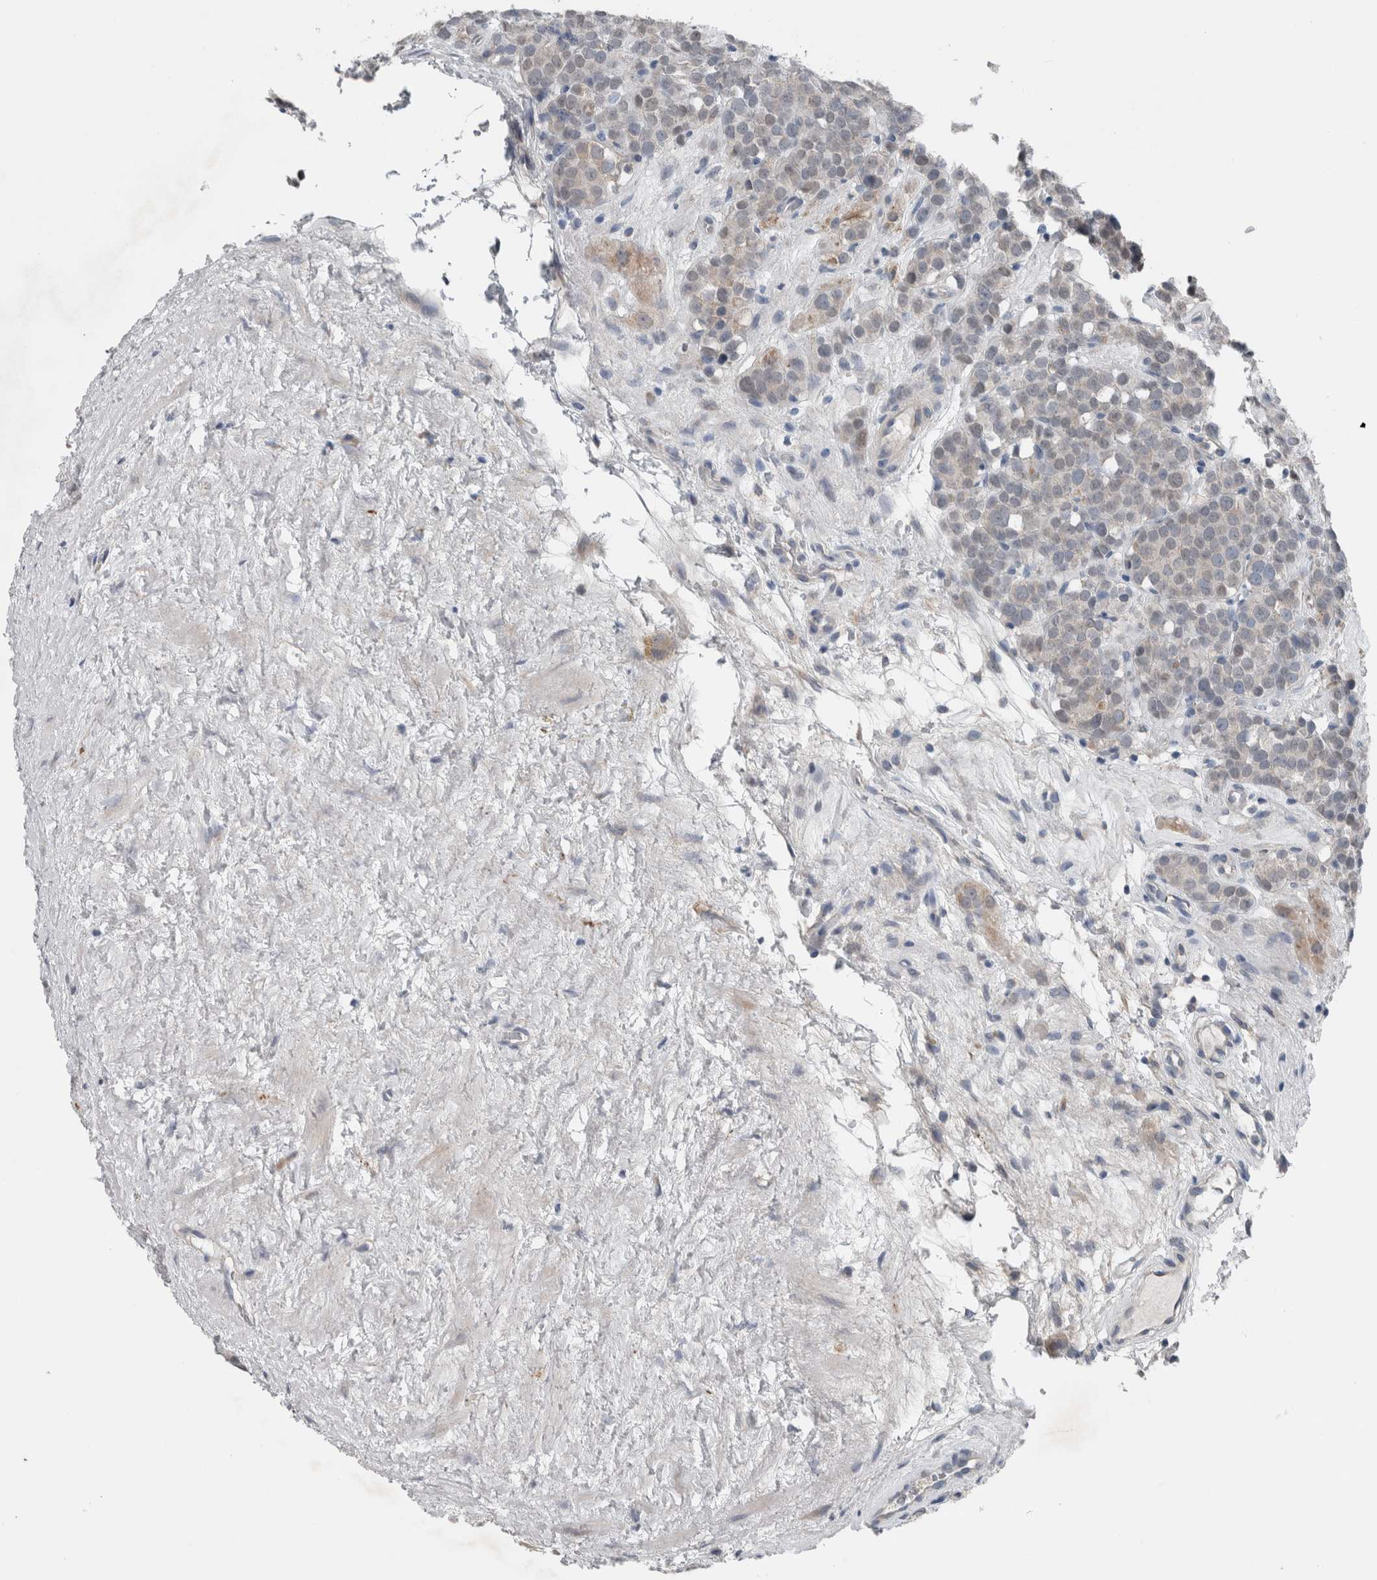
{"staining": {"intensity": "negative", "quantity": "none", "location": "none"}, "tissue": "testis cancer", "cell_type": "Tumor cells", "image_type": "cancer", "snomed": [{"axis": "morphology", "description": "Seminoma, NOS"}, {"axis": "topography", "description": "Testis"}], "caption": "Tumor cells are negative for brown protein staining in testis cancer (seminoma).", "gene": "CRNN", "patient": {"sex": "male", "age": 71}}